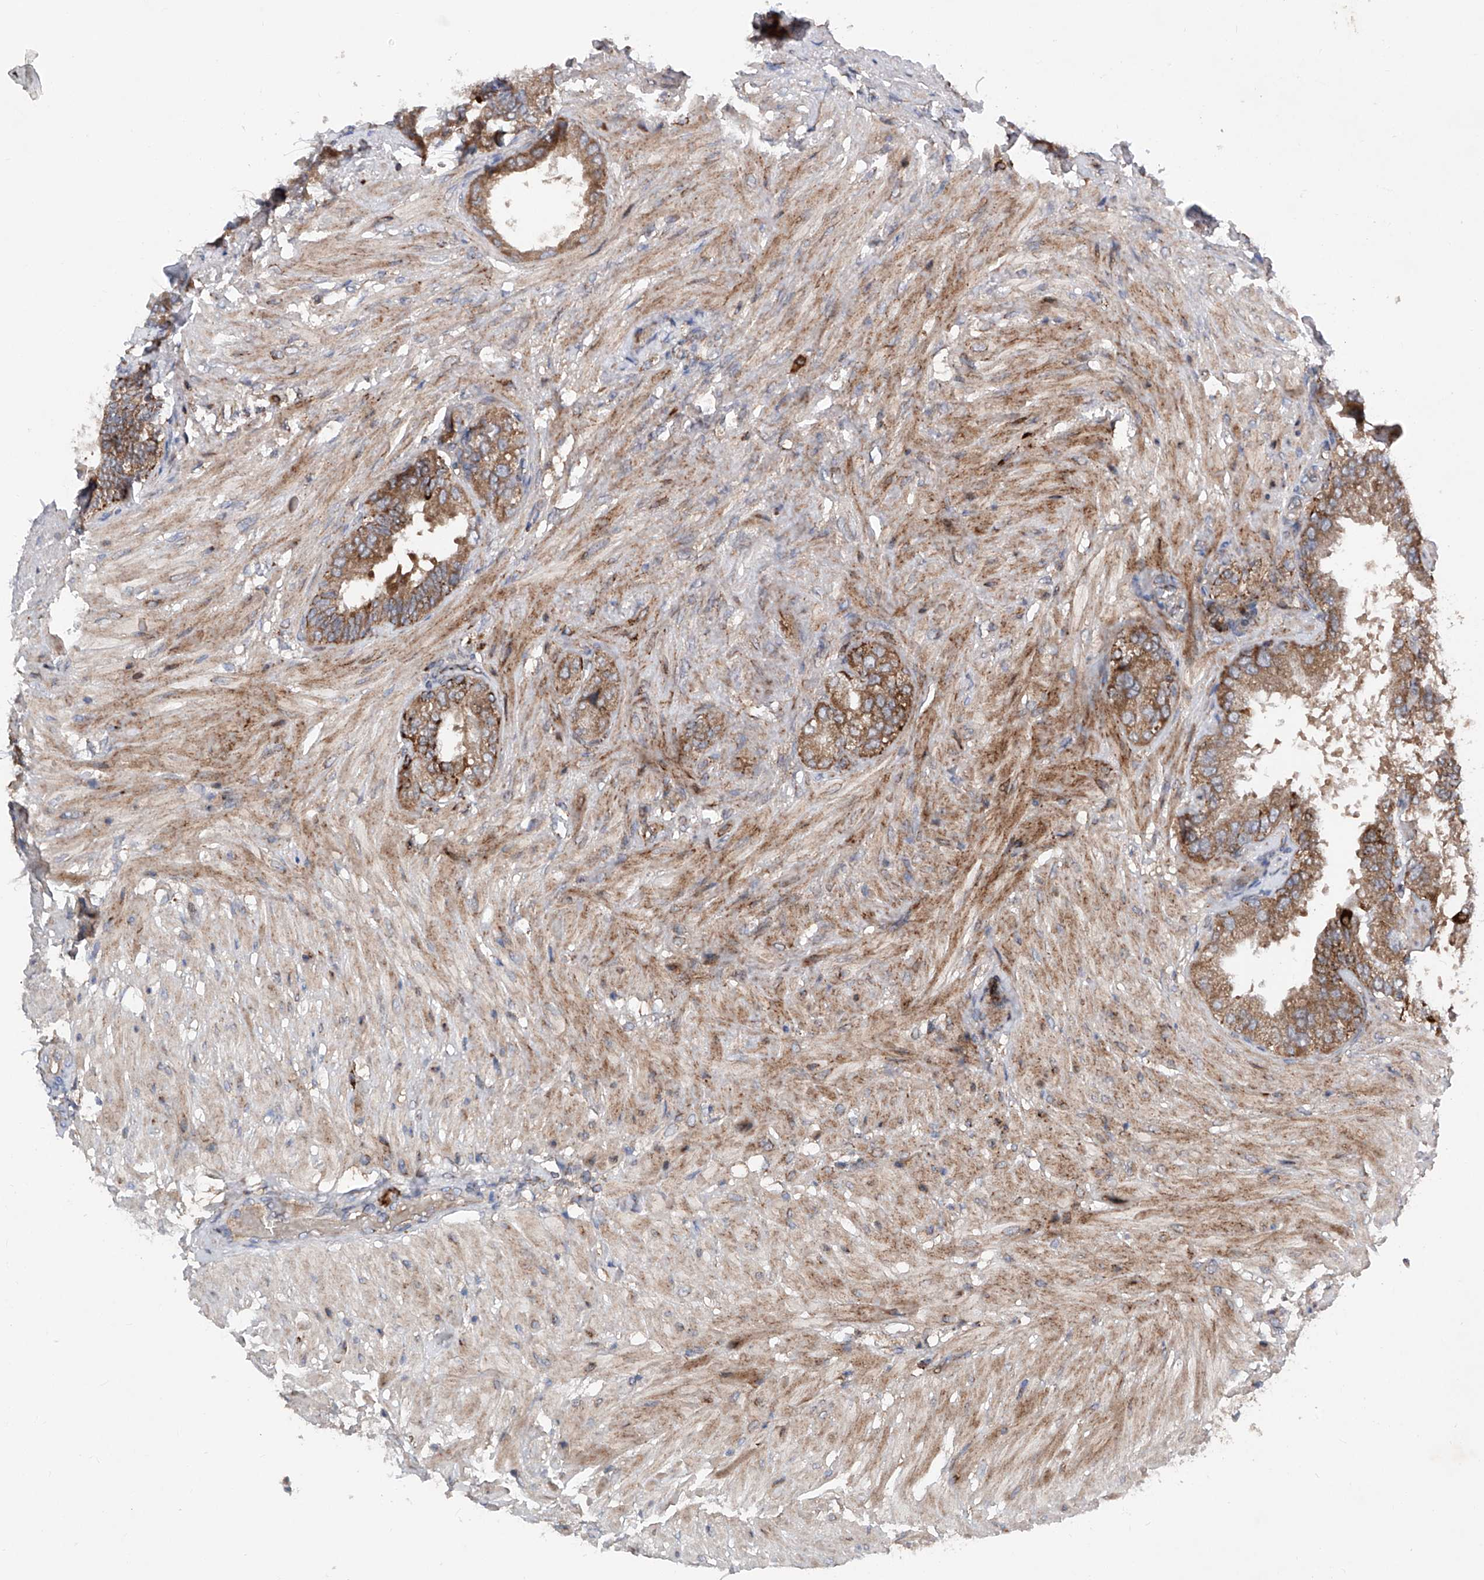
{"staining": {"intensity": "moderate", "quantity": ">75%", "location": "cytoplasmic/membranous"}, "tissue": "seminal vesicle", "cell_type": "Glandular cells", "image_type": "normal", "snomed": [{"axis": "morphology", "description": "Normal tissue, NOS"}, {"axis": "topography", "description": "Seminal veicle"}, {"axis": "topography", "description": "Peripheral nerve tissue"}], "caption": "A brown stain shows moderate cytoplasmic/membranous staining of a protein in glandular cells of benign human seminal vesicle.", "gene": "DAD1", "patient": {"sex": "male", "age": 63}}